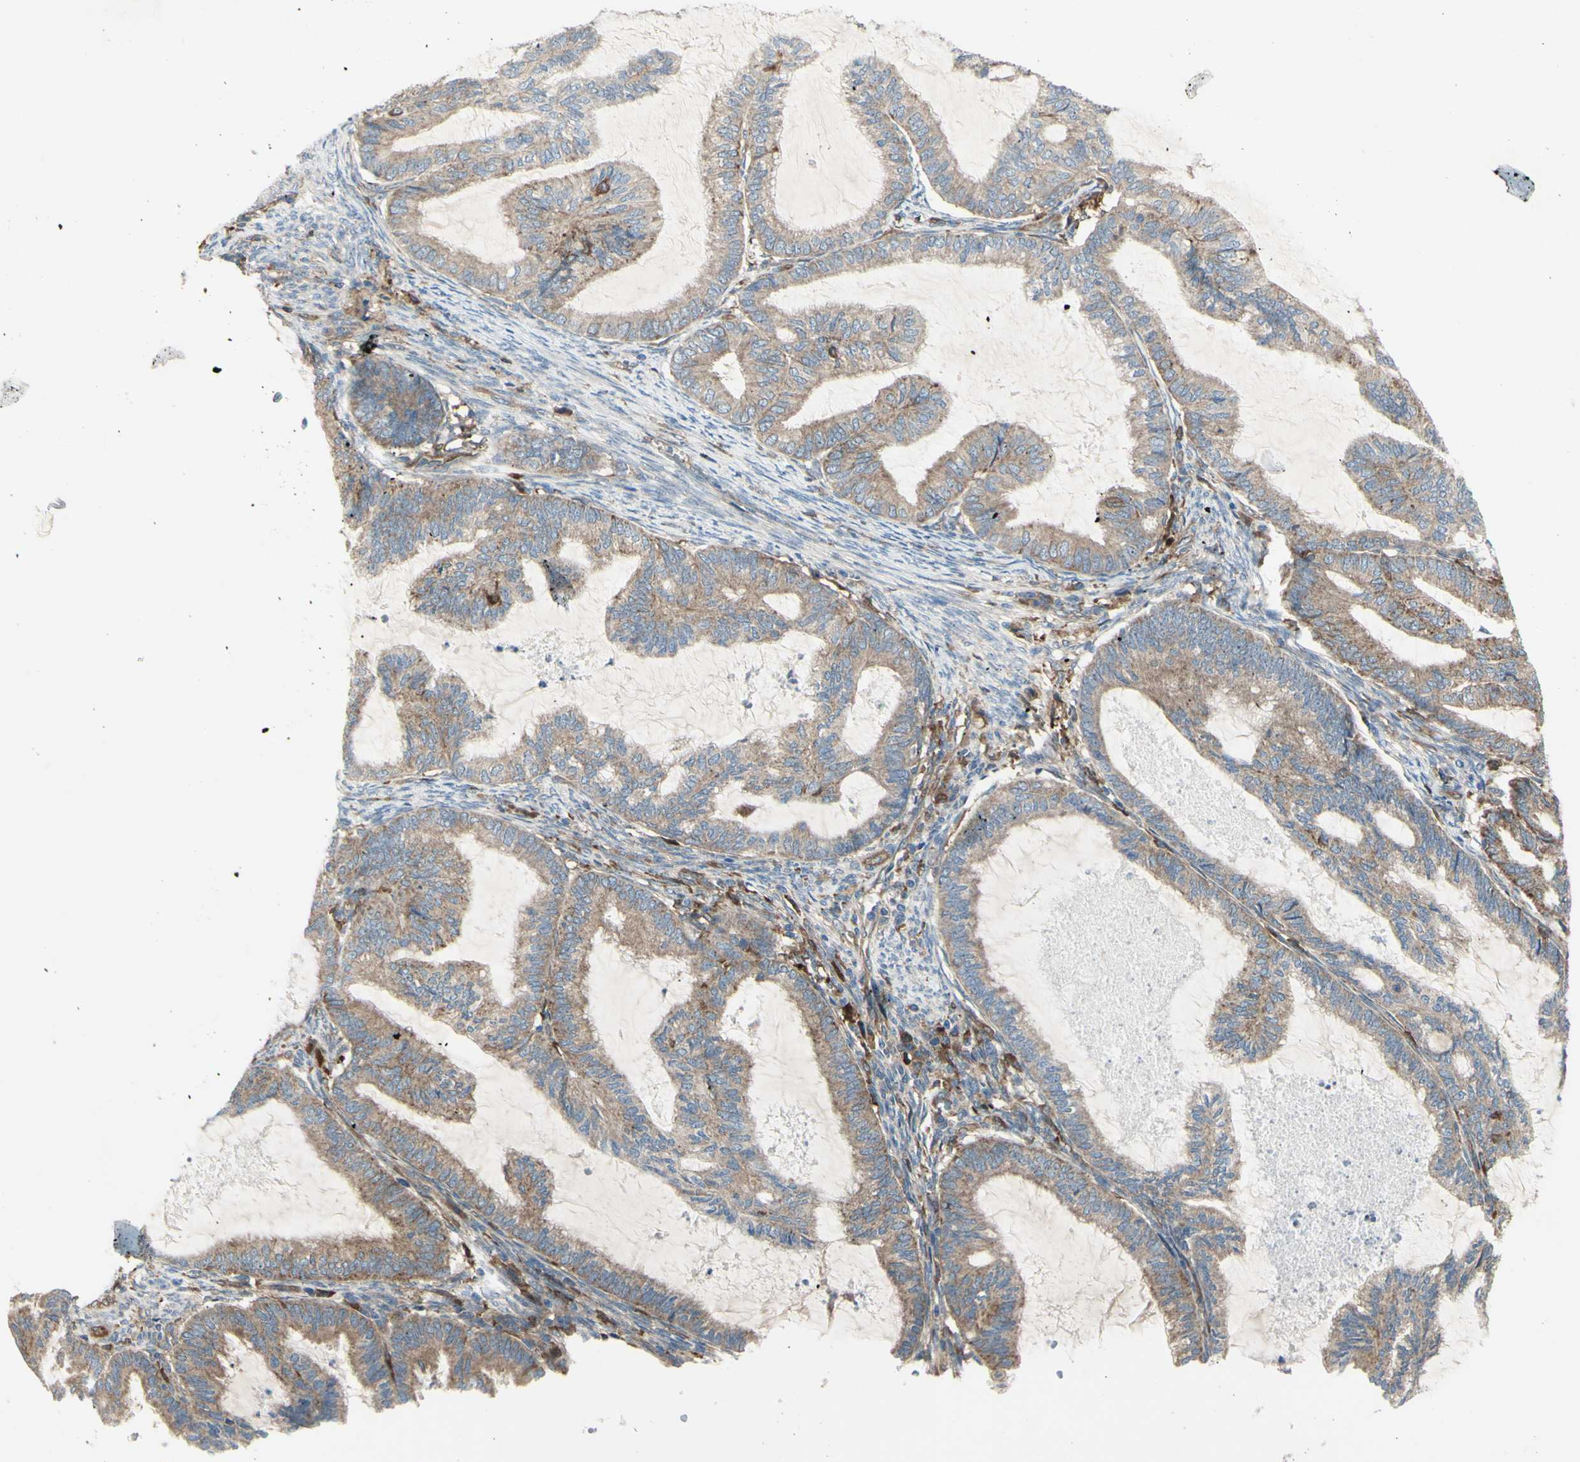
{"staining": {"intensity": "weak", "quantity": ">75%", "location": "cytoplasmic/membranous"}, "tissue": "cervical cancer", "cell_type": "Tumor cells", "image_type": "cancer", "snomed": [{"axis": "morphology", "description": "Normal tissue, NOS"}, {"axis": "morphology", "description": "Adenocarcinoma, NOS"}, {"axis": "topography", "description": "Cervix"}, {"axis": "topography", "description": "Endometrium"}], "caption": "The image reveals staining of cervical cancer, revealing weak cytoplasmic/membranous protein staining (brown color) within tumor cells.", "gene": "IGSF9B", "patient": {"sex": "female", "age": 86}}